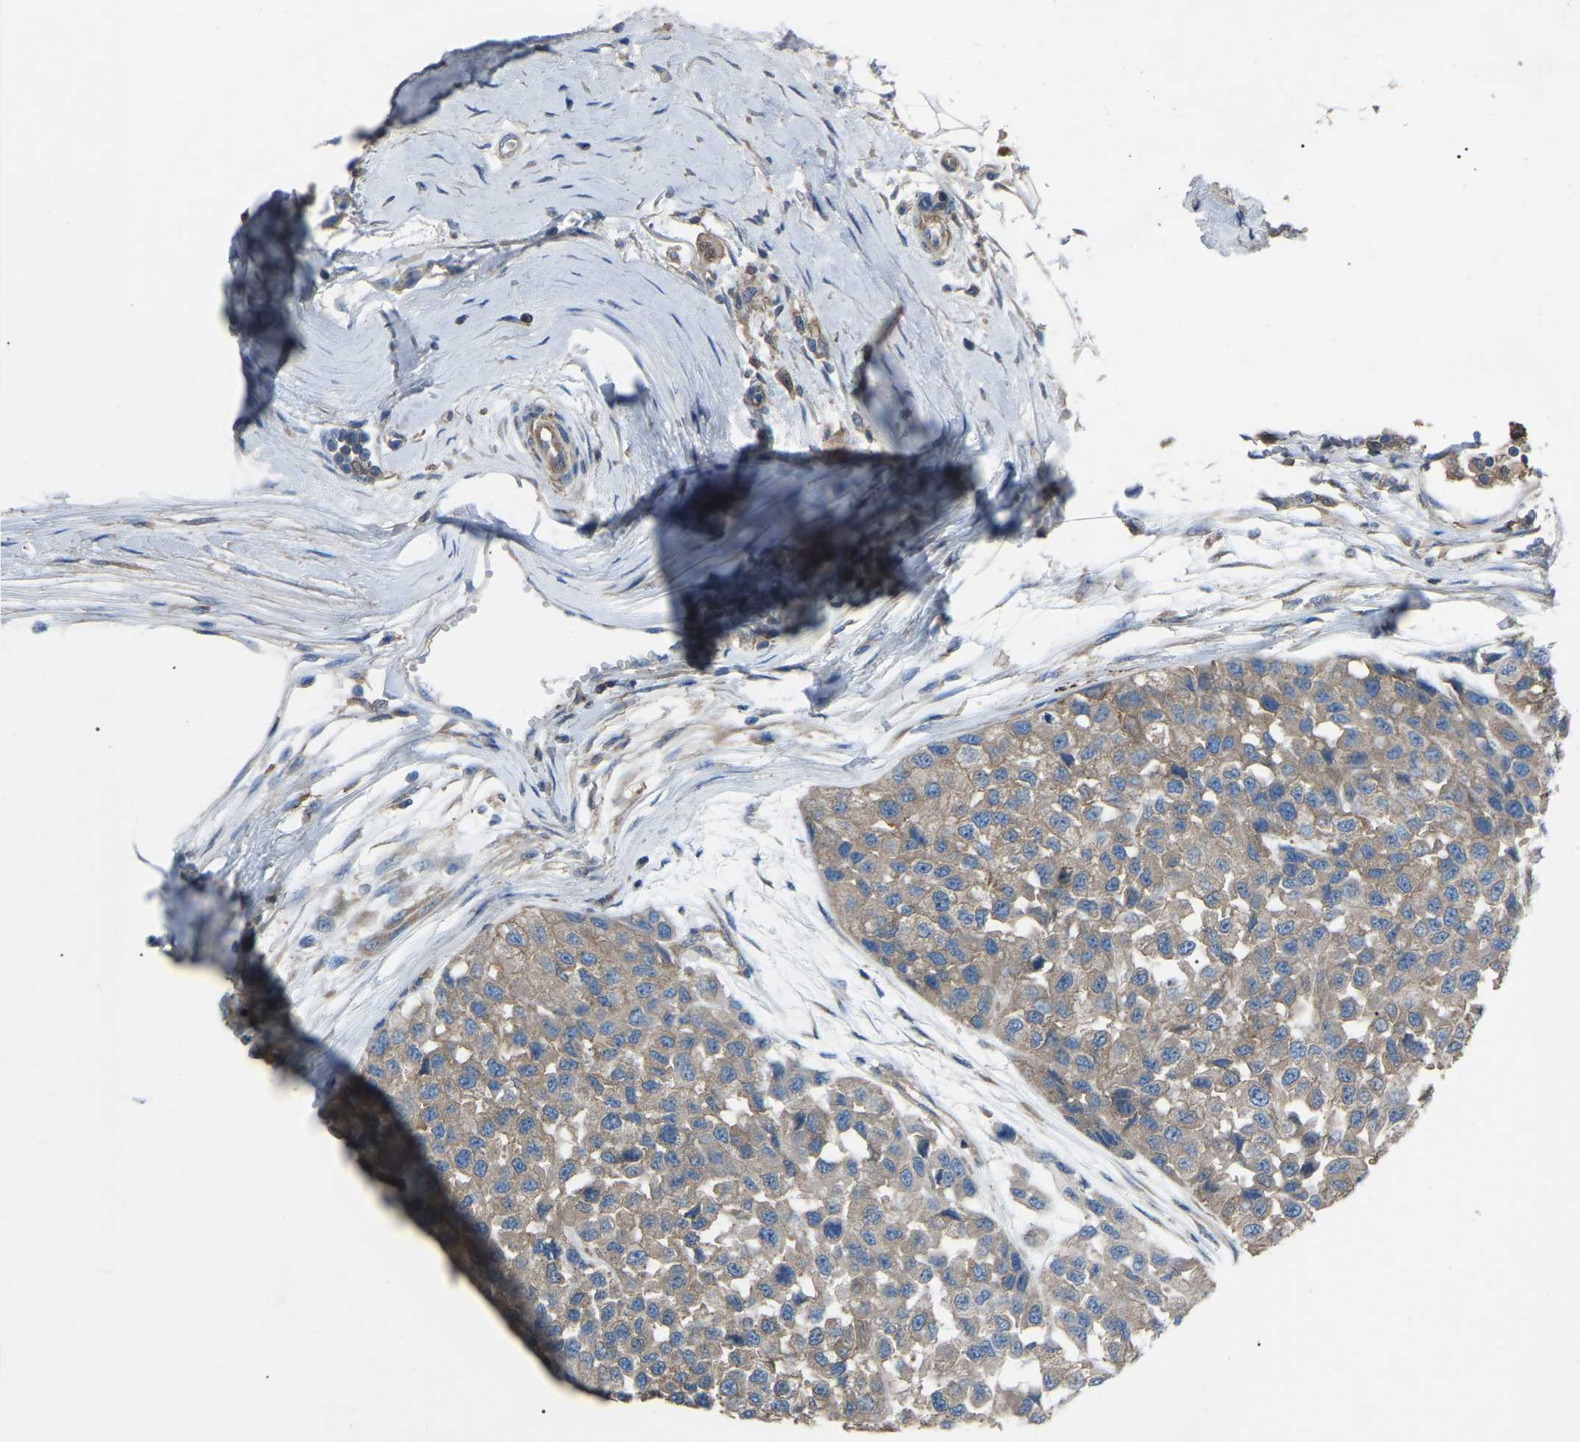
{"staining": {"intensity": "moderate", "quantity": ">75%", "location": "cytoplasmic/membranous"}, "tissue": "melanoma", "cell_type": "Tumor cells", "image_type": "cancer", "snomed": [{"axis": "morphology", "description": "Malignant melanoma, NOS"}, {"axis": "topography", "description": "Skin"}], "caption": "Tumor cells show moderate cytoplasmic/membranous staining in about >75% of cells in melanoma.", "gene": "AIMP1", "patient": {"sex": "male", "age": 62}}